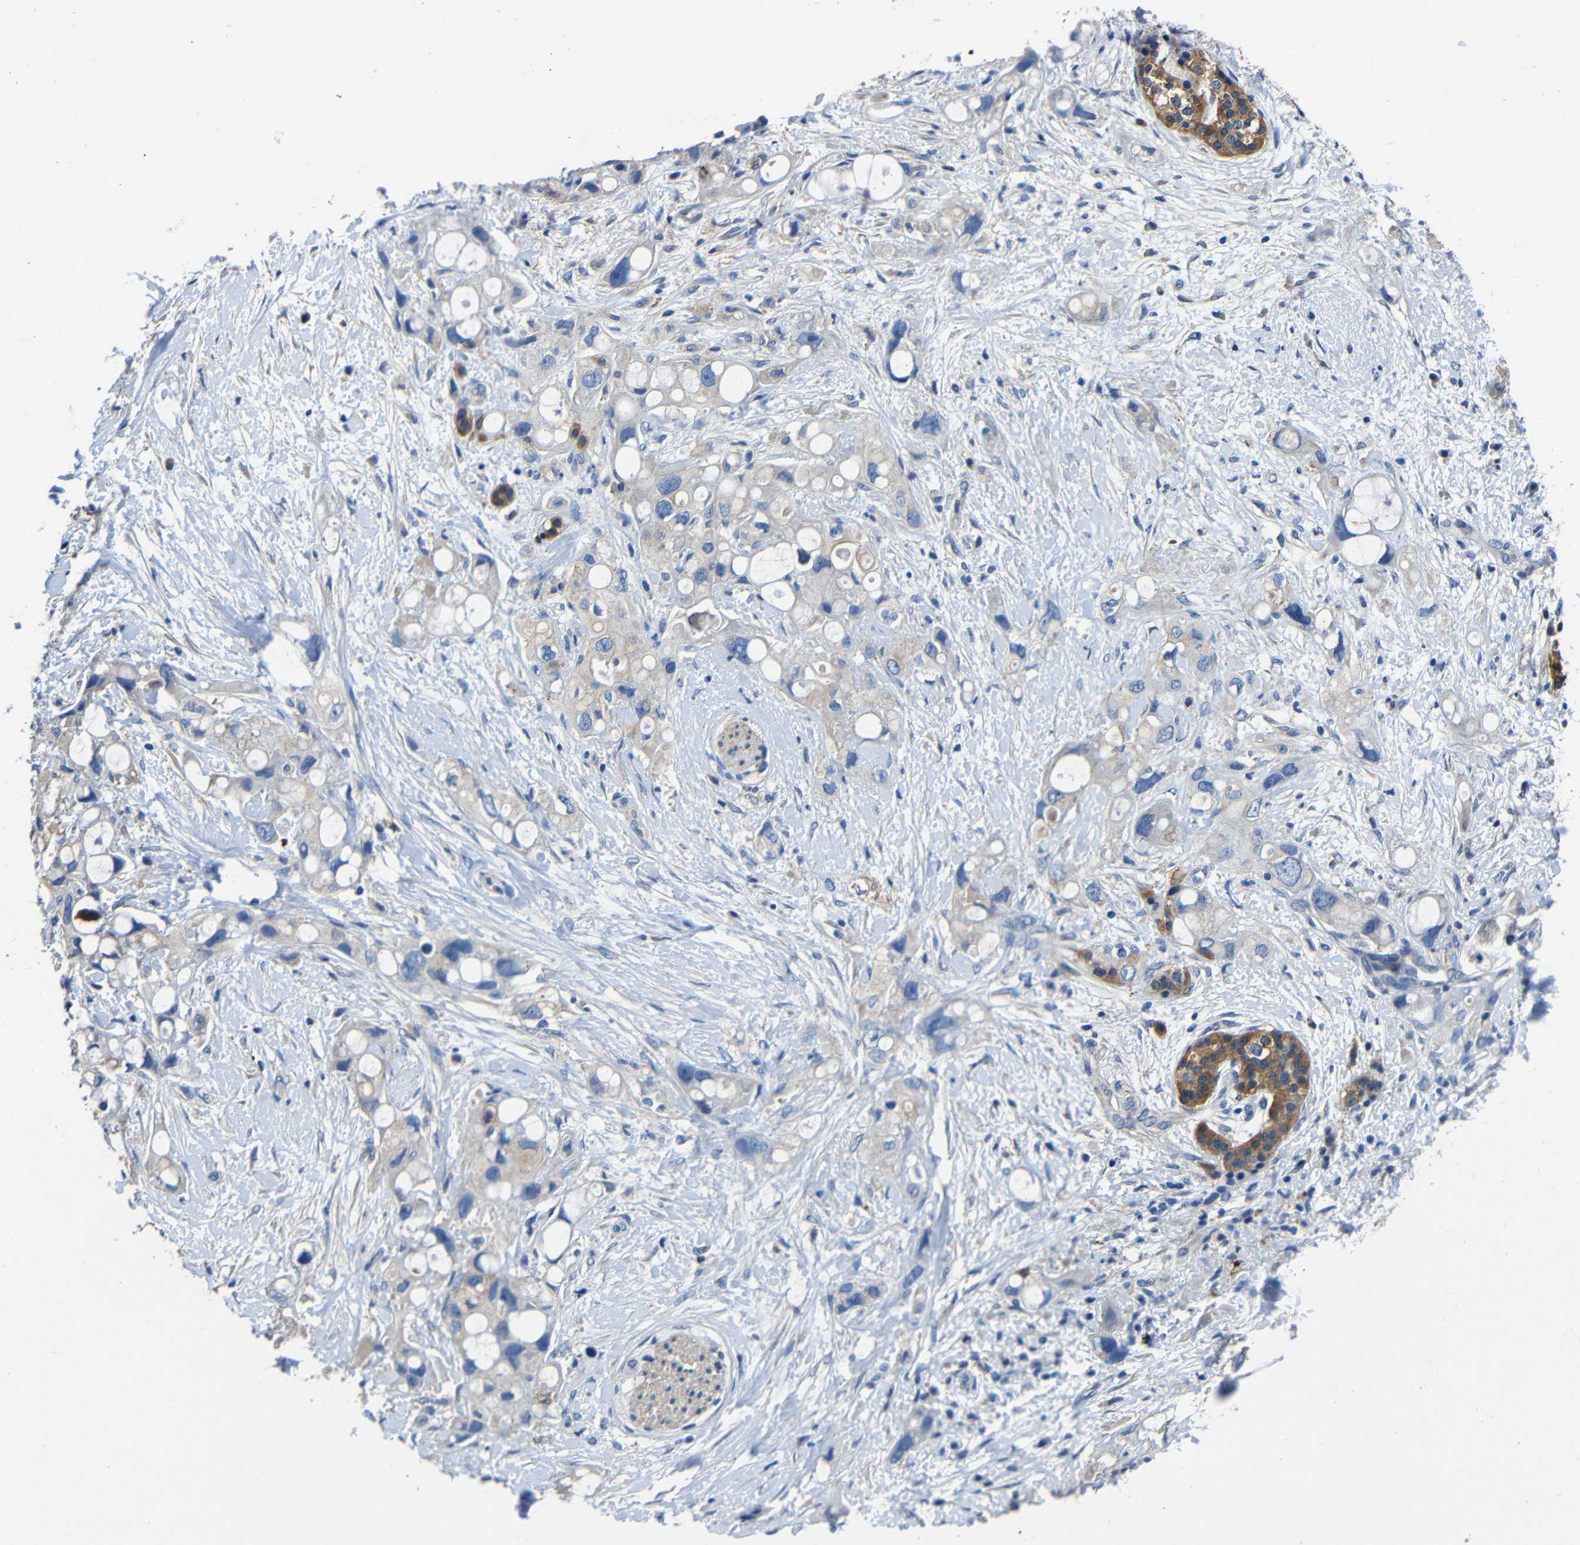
{"staining": {"intensity": "weak", "quantity": "25%-75%", "location": "cytoplasmic/membranous"}, "tissue": "pancreatic cancer", "cell_type": "Tumor cells", "image_type": "cancer", "snomed": [{"axis": "morphology", "description": "Adenocarcinoma, NOS"}, {"axis": "topography", "description": "Pancreas"}], "caption": "Protein staining of pancreatic cancer (adenocarcinoma) tissue demonstrates weak cytoplasmic/membranous expression in approximately 25%-75% of tumor cells. (DAB (3,3'-diaminobenzidine) IHC with brightfield microscopy, high magnification).", "gene": "GDI1", "patient": {"sex": "female", "age": 56}}